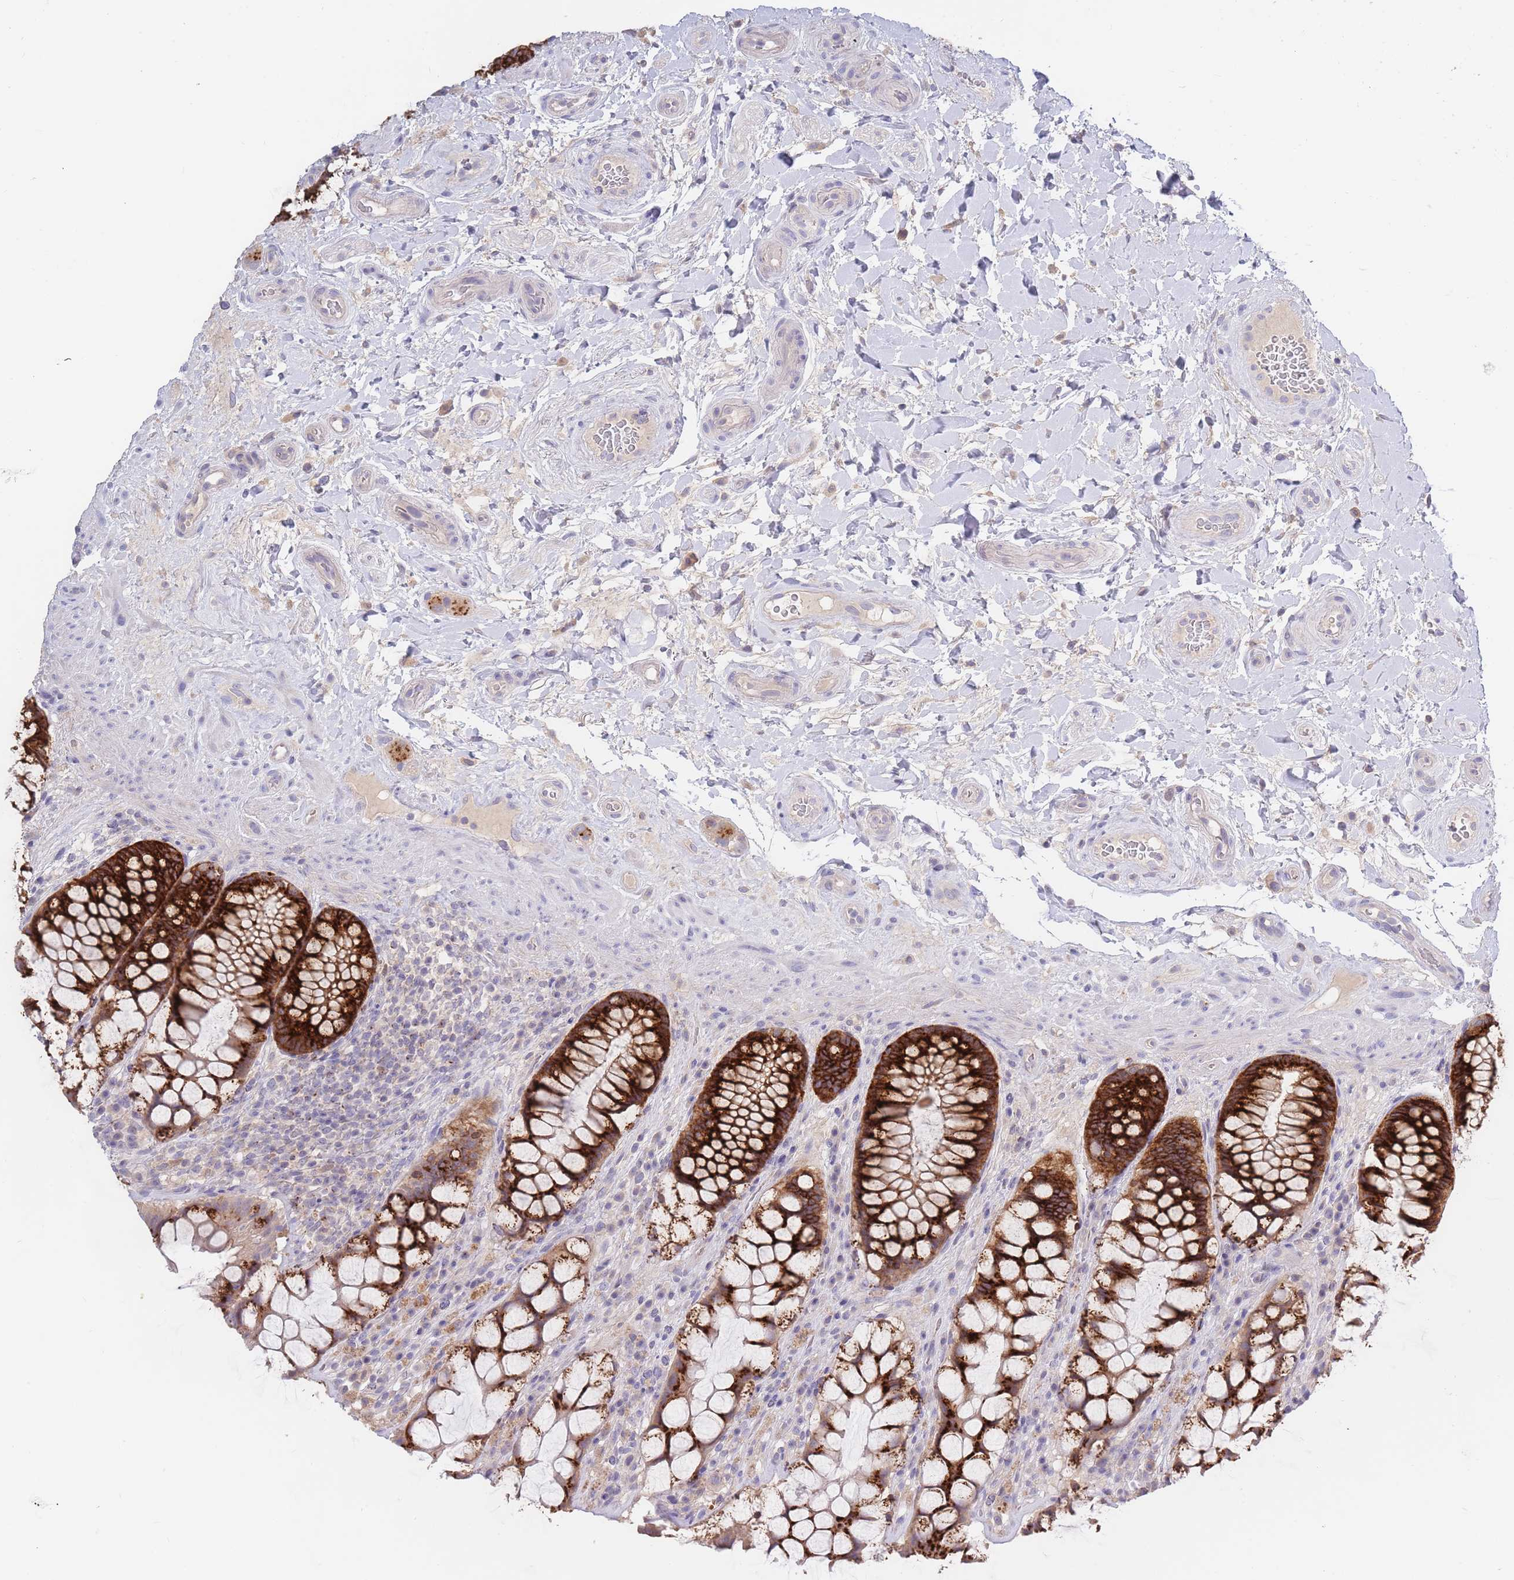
{"staining": {"intensity": "strong", "quantity": "25%-75%", "location": "cytoplasmic/membranous"}, "tissue": "rectum", "cell_type": "Glandular cells", "image_type": "normal", "snomed": [{"axis": "morphology", "description": "Normal tissue, NOS"}, {"axis": "topography", "description": "Rectum"}], "caption": "This is a photomicrograph of immunohistochemistry staining of unremarkable rectum, which shows strong expression in the cytoplasmic/membranous of glandular cells.", "gene": "BORCS5", "patient": {"sex": "female", "age": 58}}